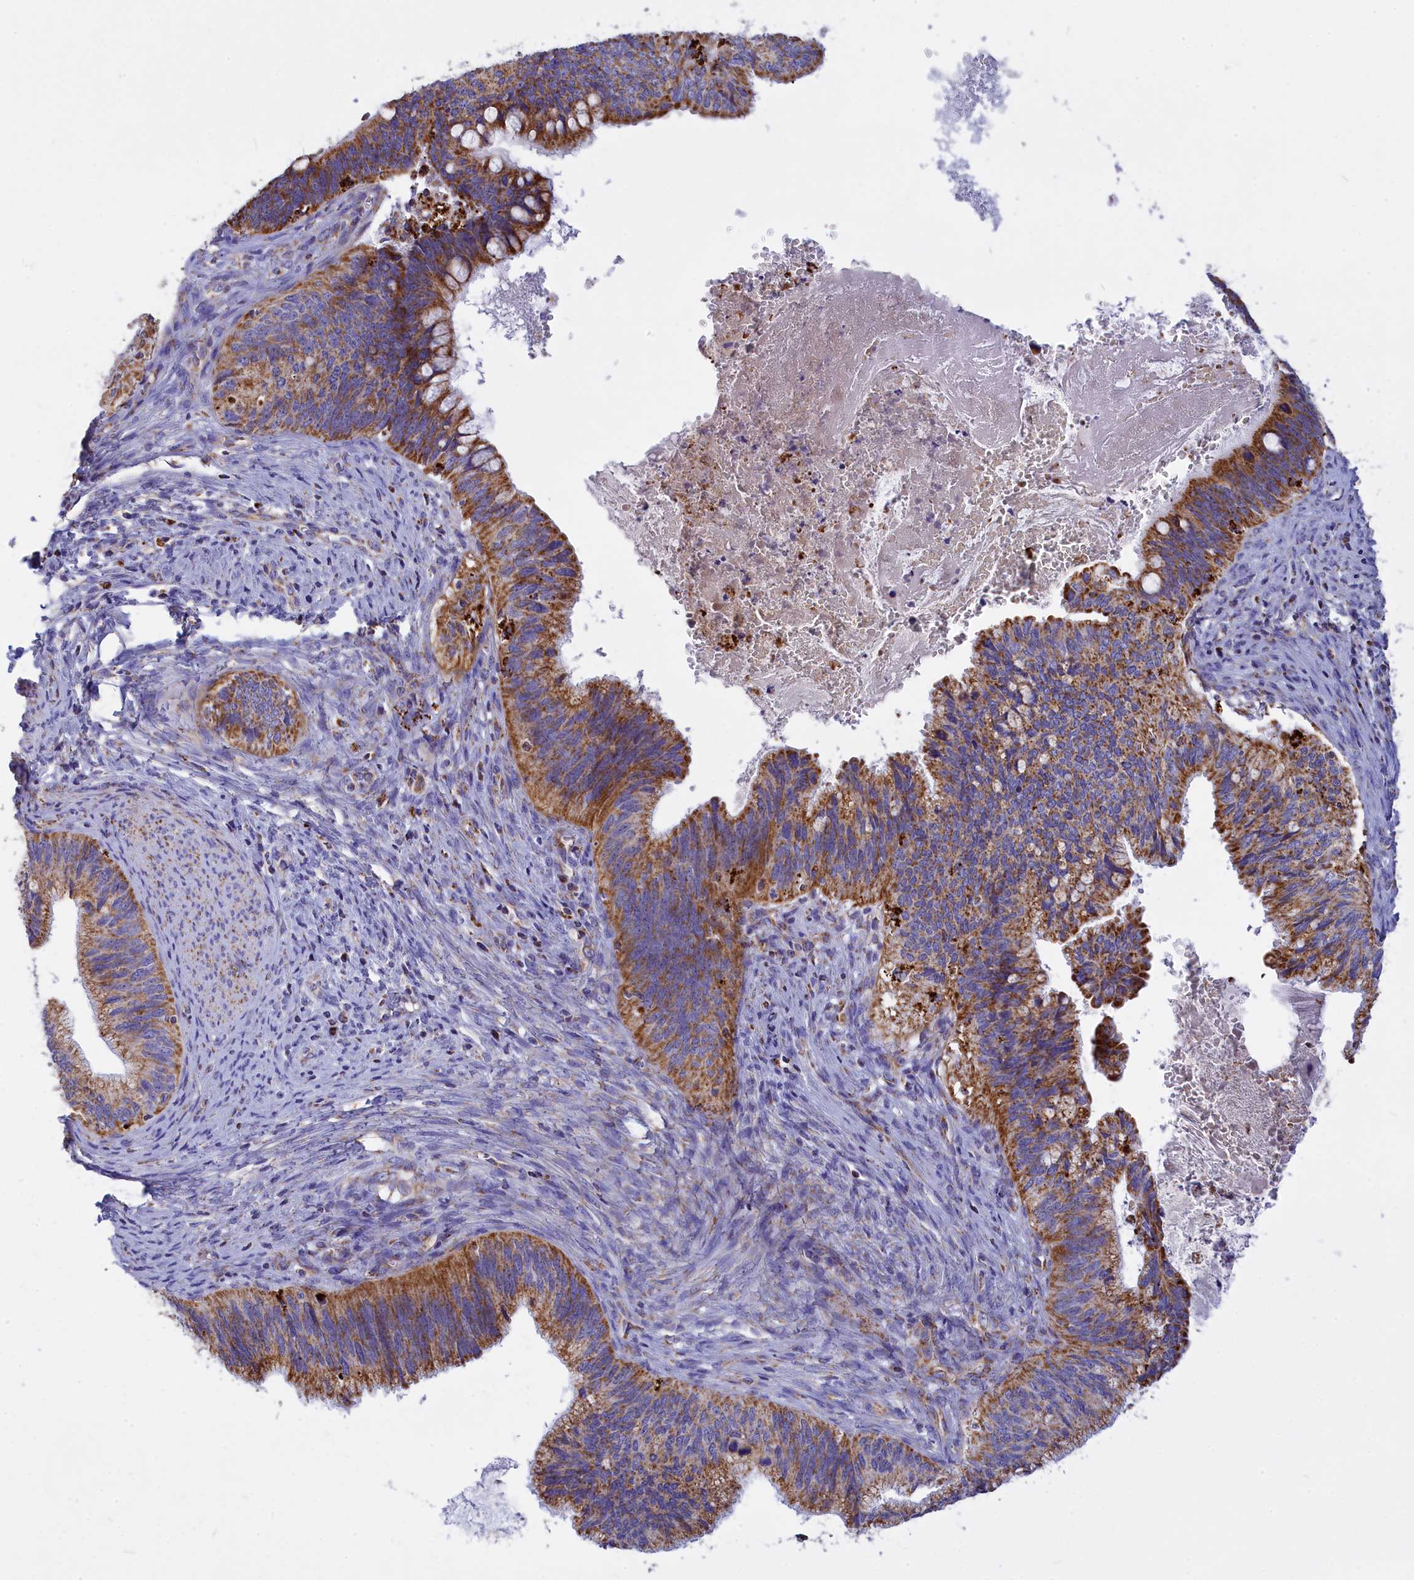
{"staining": {"intensity": "strong", "quantity": ">75%", "location": "cytoplasmic/membranous"}, "tissue": "cervical cancer", "cell_type": "Tumor cells", "image_type": "cancer", "snomed": [{"axis": "morphology", "description": "Adenocarcinoma, NOS"}, {"axis": "topography", "description": "Cervix"}], "caption": "Protein staining by IHC displays strong cytoplasmic/membranous expression in about >75% of tumor cells in adenocarcinoma (cervical).", "gene": "VDAC2", "patient": {"sex": "female", "age": 42}}